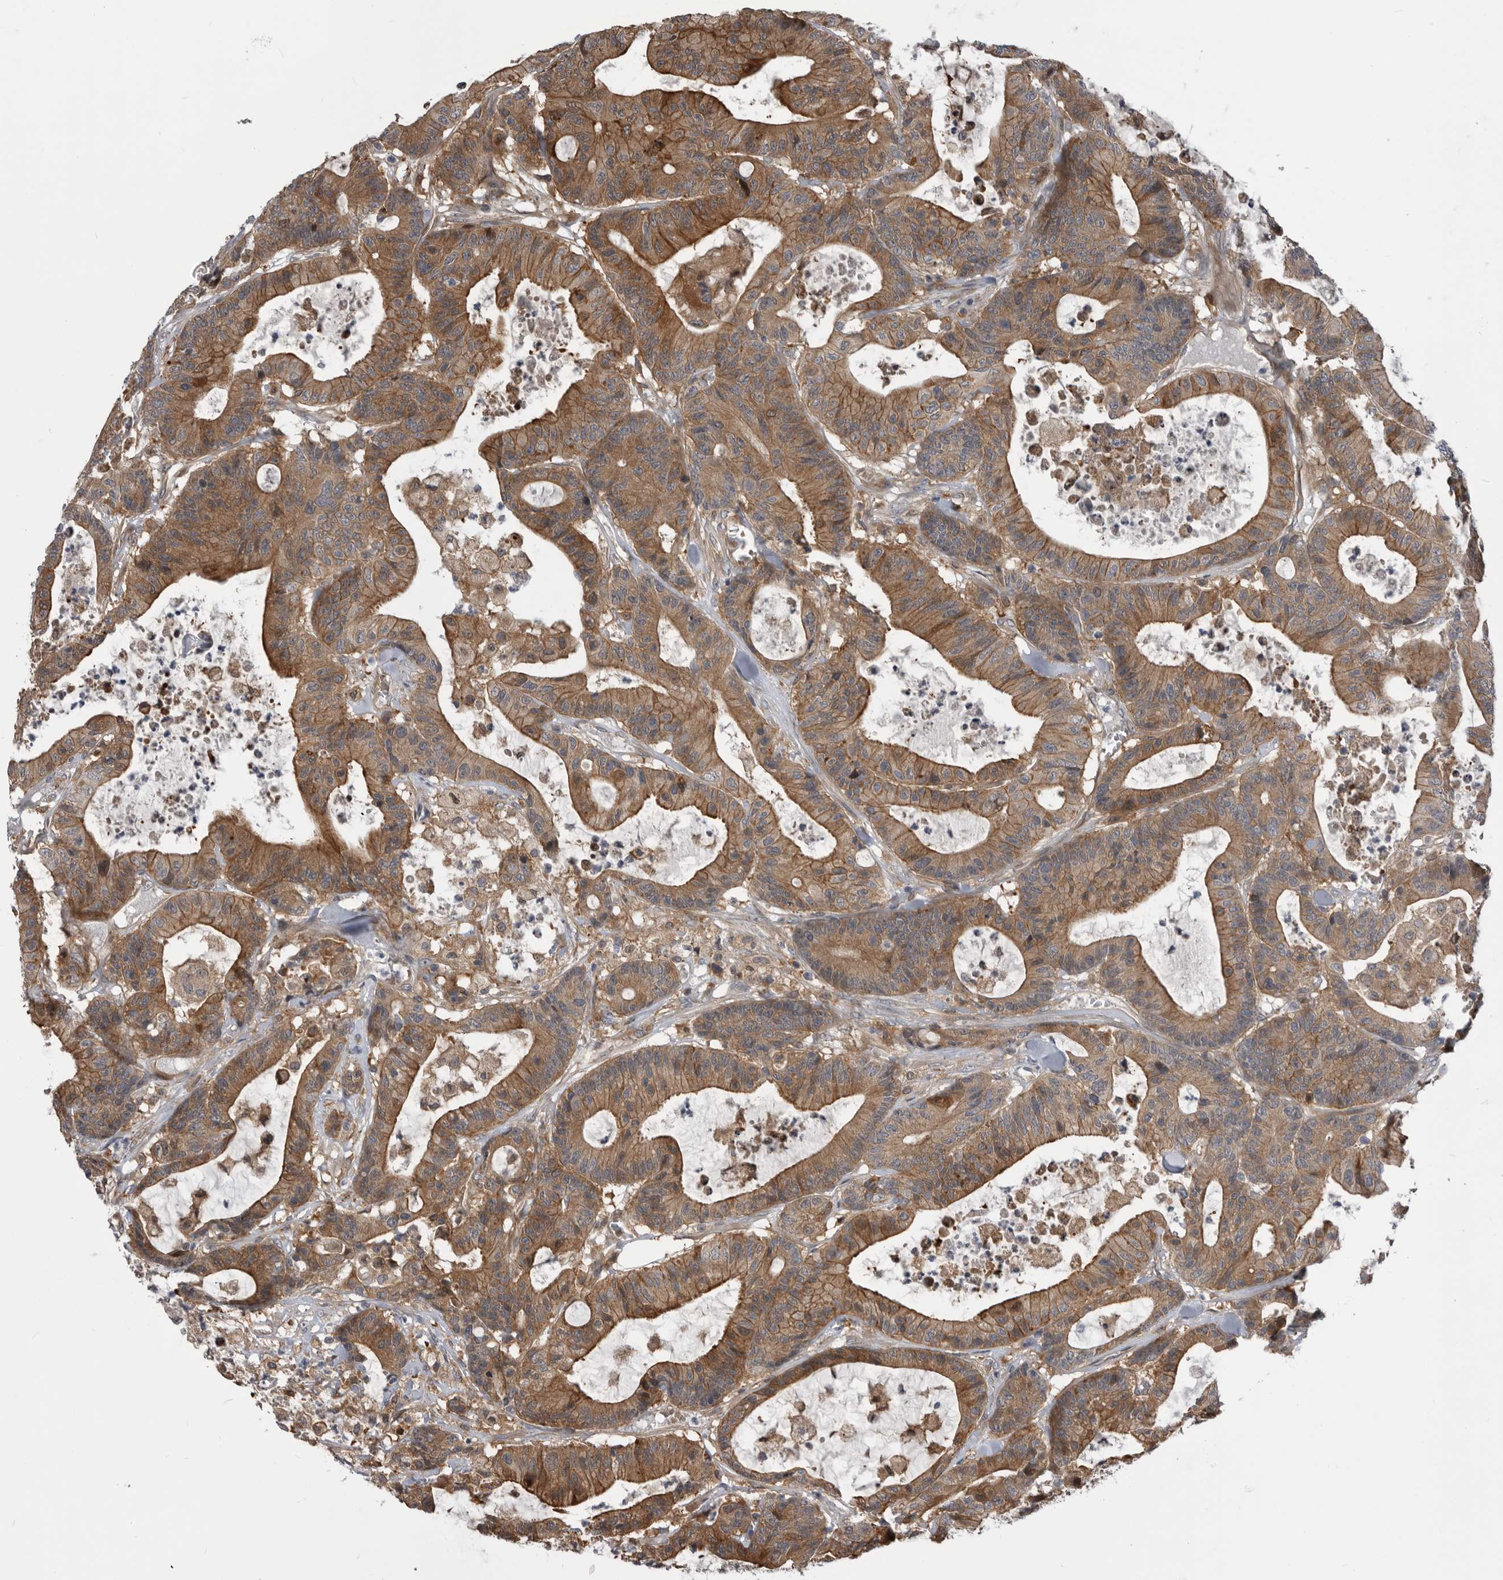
{"staining": {"intensity": "moderate", "quantity": ">75%", "location": "cytoplasmic/membranous"}, "tissue": "colorectal cancer", "cell_type": "Tumor cells", "image_type": "cancer", "snomed": [{"axis": "morphology", "description": "Adenocarcinoma, NOS"}, {"axis": "topography", "description": "Colon"}], "caption": "Moderate cytoplasmic/membranous protein positivity is appreciated in about >75% of tumor cells in adenocarcinoma (colorectal).", "gene": "RAB3GAP2", "patient": {"sex": "female", "age": 84}}